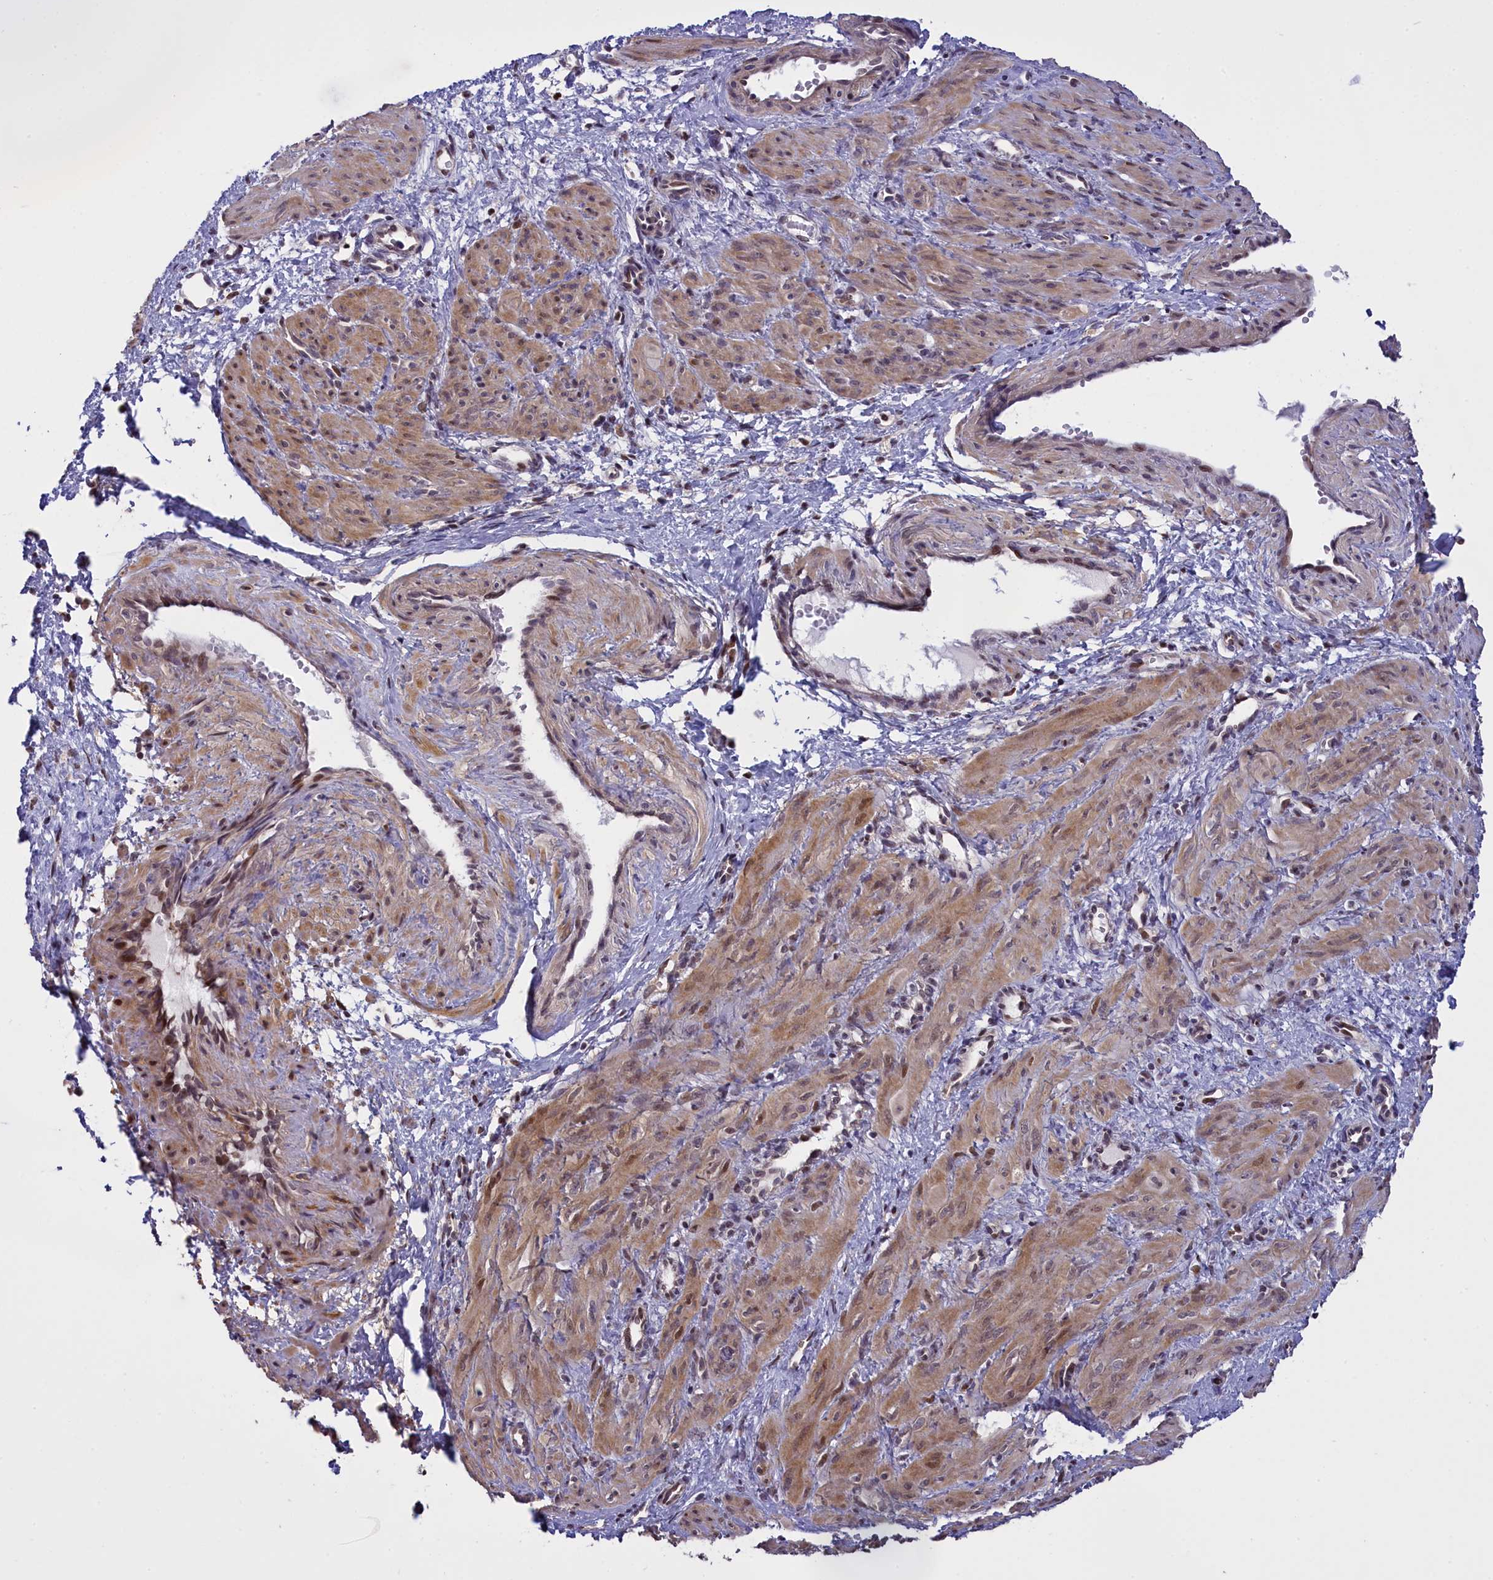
{"staining": {"intensity": "moderate", "quantity": ">75%", "location": "cytoplasmic/membranous,nuclear"}, "tissue": "smooth muscle", "cell_type": "Smooth muscle cells", "image_type": "normal", "snomed": [{"axis": "morphology", "description": "Normal tissue, NOS"}, {"axis": "topography", "description": "Endometrium"}], "caption": "Benign smooth muscle demonstrates moderate cytoplasmic/membranous,nuclear positivity in about >75% of smooth muscle cells, visualized by immunohistochemistry. (DAB = brown stain, brightfield microscopy at high magnification).", "gene": "RELB", "patient": {"sex": "female", "age": 33}}